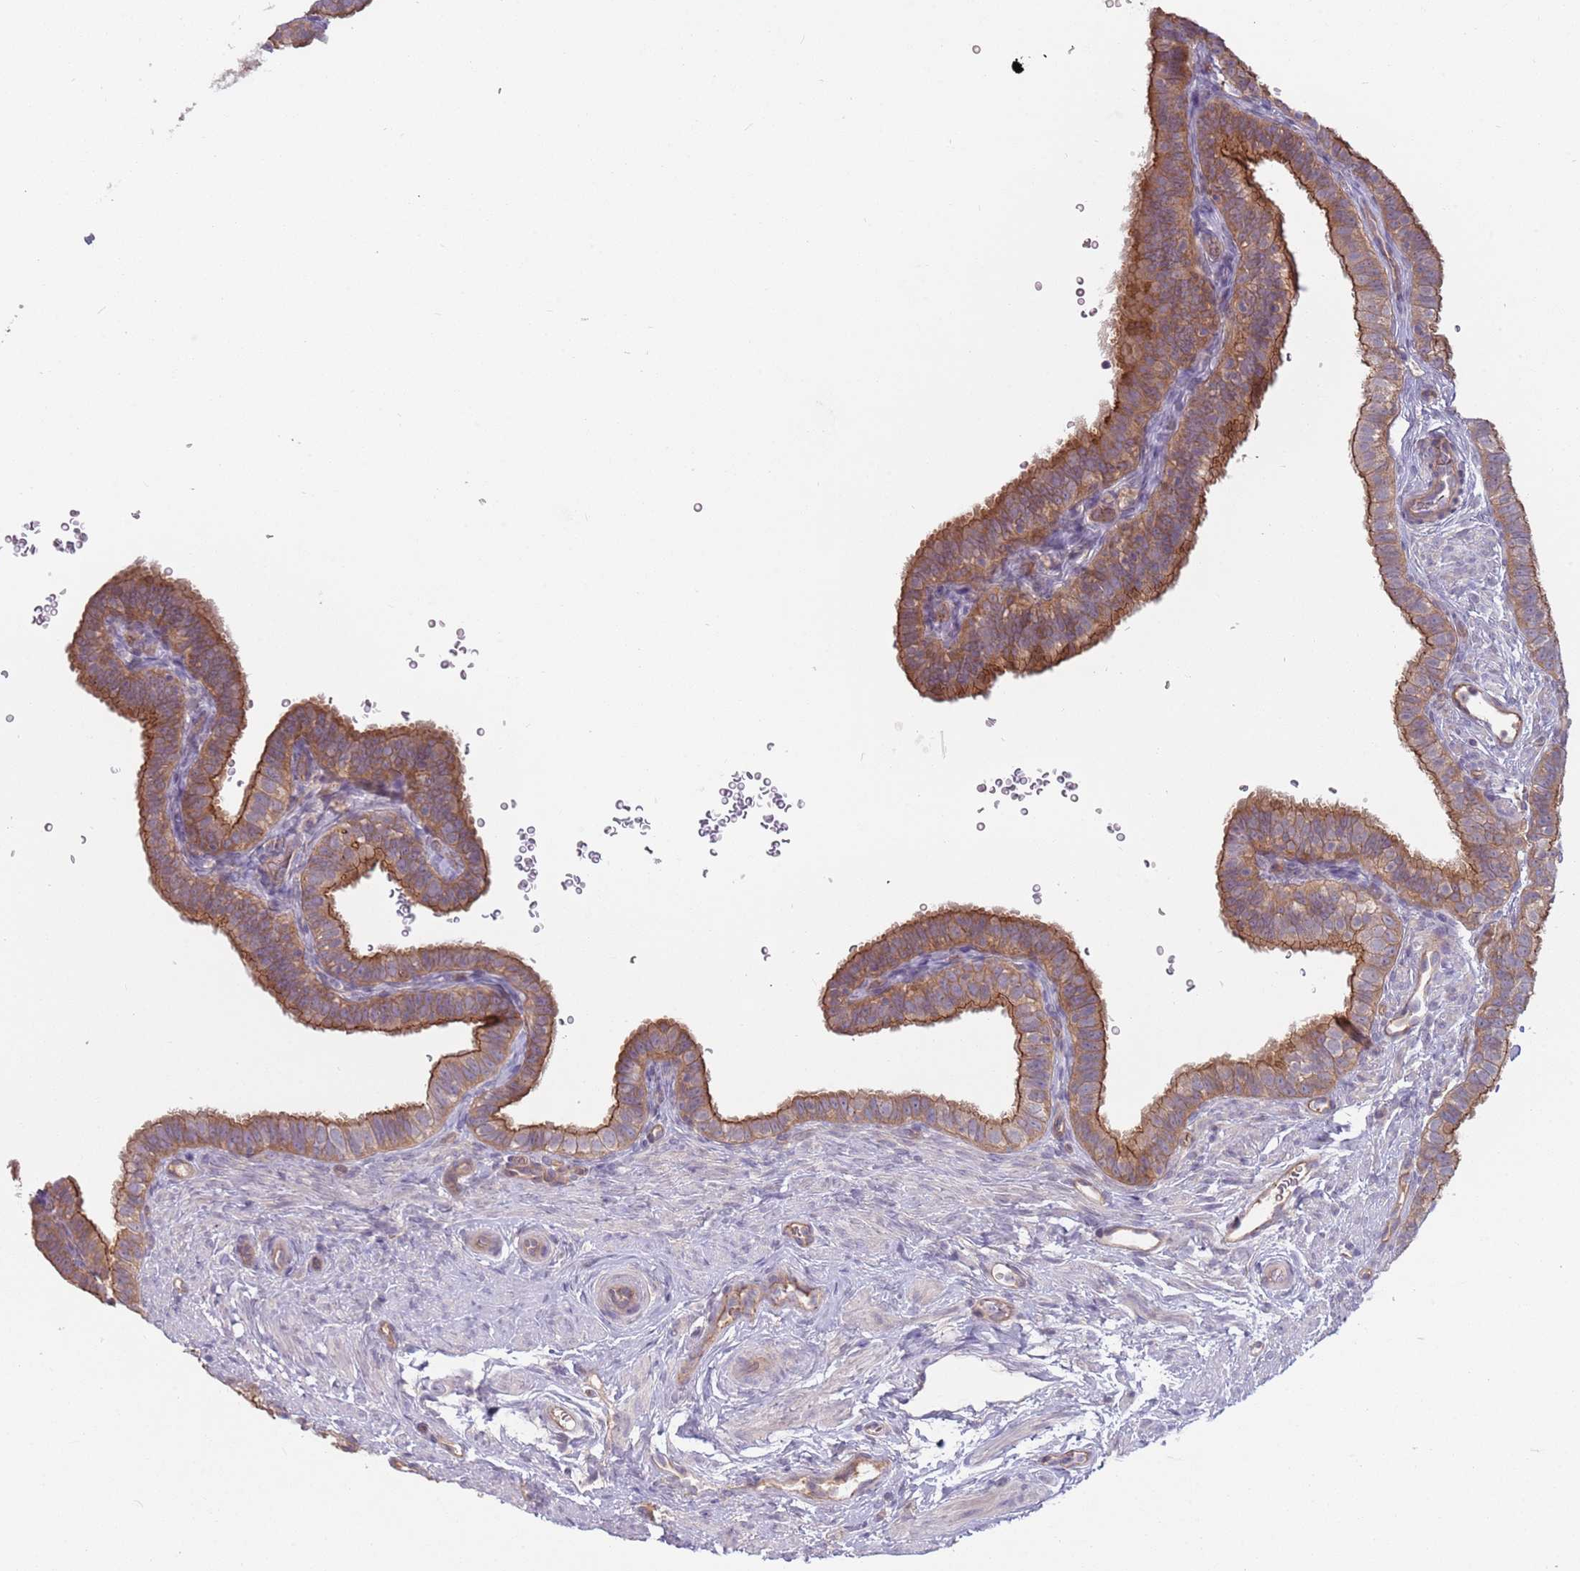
{"staining": {"intensity": "moderate", "quantity": ">75%", "location": "cytoplasmic/membranous"}, "tissue": "fallopian tube", "cell_type": "Glandular cells", "image_type": "normal", "snomed": [{"axis": "morphology", "description": "Normal tissue, NOS"}, {"axis": "topography", "description": "Fallopian tube"}], "caption": "A brown stain highlights moderate cytoplasmic/membranous staining of a protein in glandular cells of normal human fallopian tube.", "gene": "SAV1", "patient": {"sex": "female", "age": 41}}